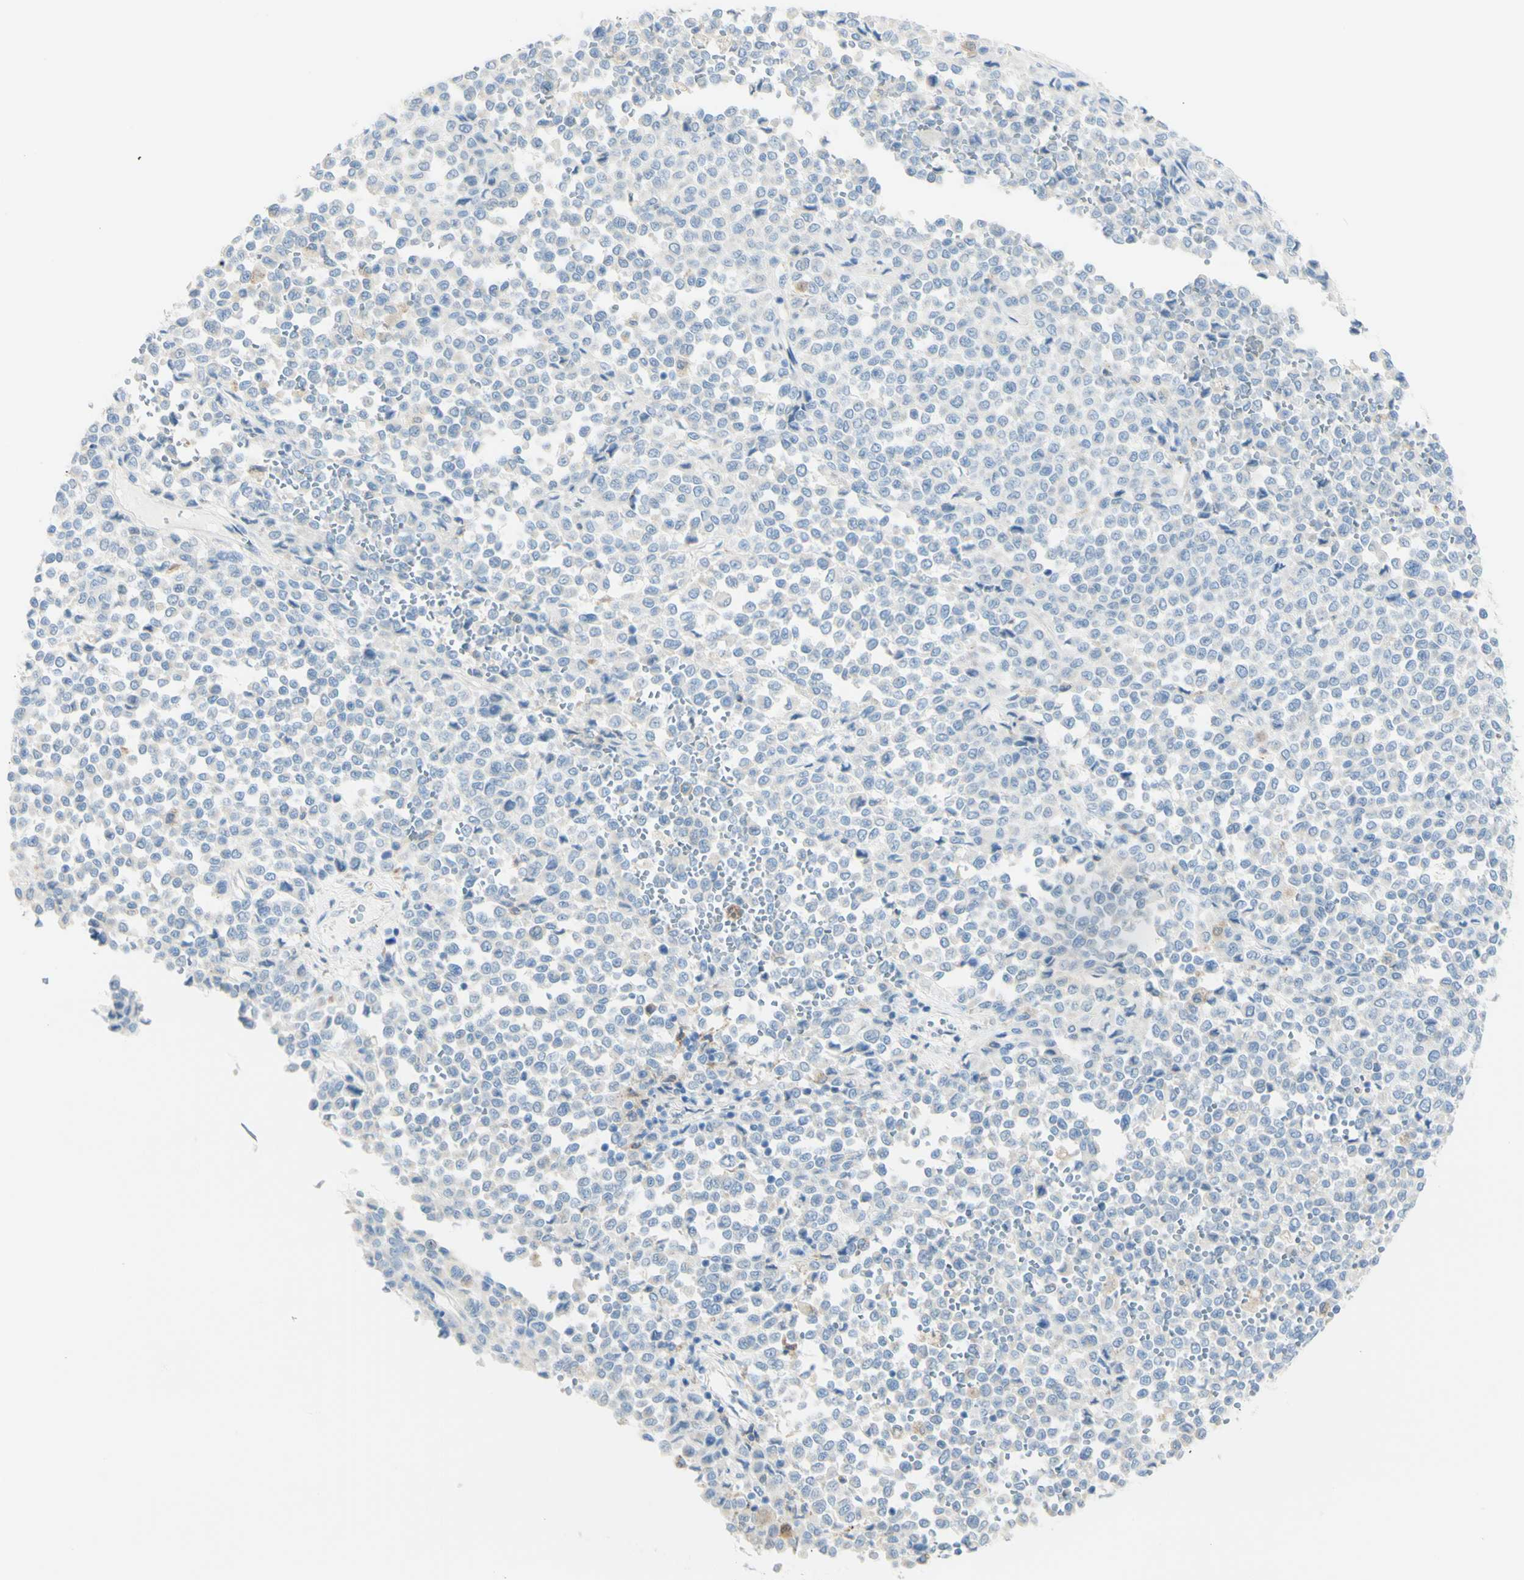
{"staining": {"intensity": "weak", "quantity": "<25%", "location": "cytoplasmic/membranous"}, "tissue": "melanoma", "cell_type": "Tumor cells", "image_type": "cancer", "snomed": [{"axis": "morphology", "description": "Malignant melanoma, Metastatic site"}, {"axis": "topography", "description": "Pancreas"}], "caption": "Histopathology image shows no protein staining in tumor cells of malignant melanoma (metastatic site) tissue.", "gene": "TSPAN1", "patient": {"sex": "female", "age": 30}}